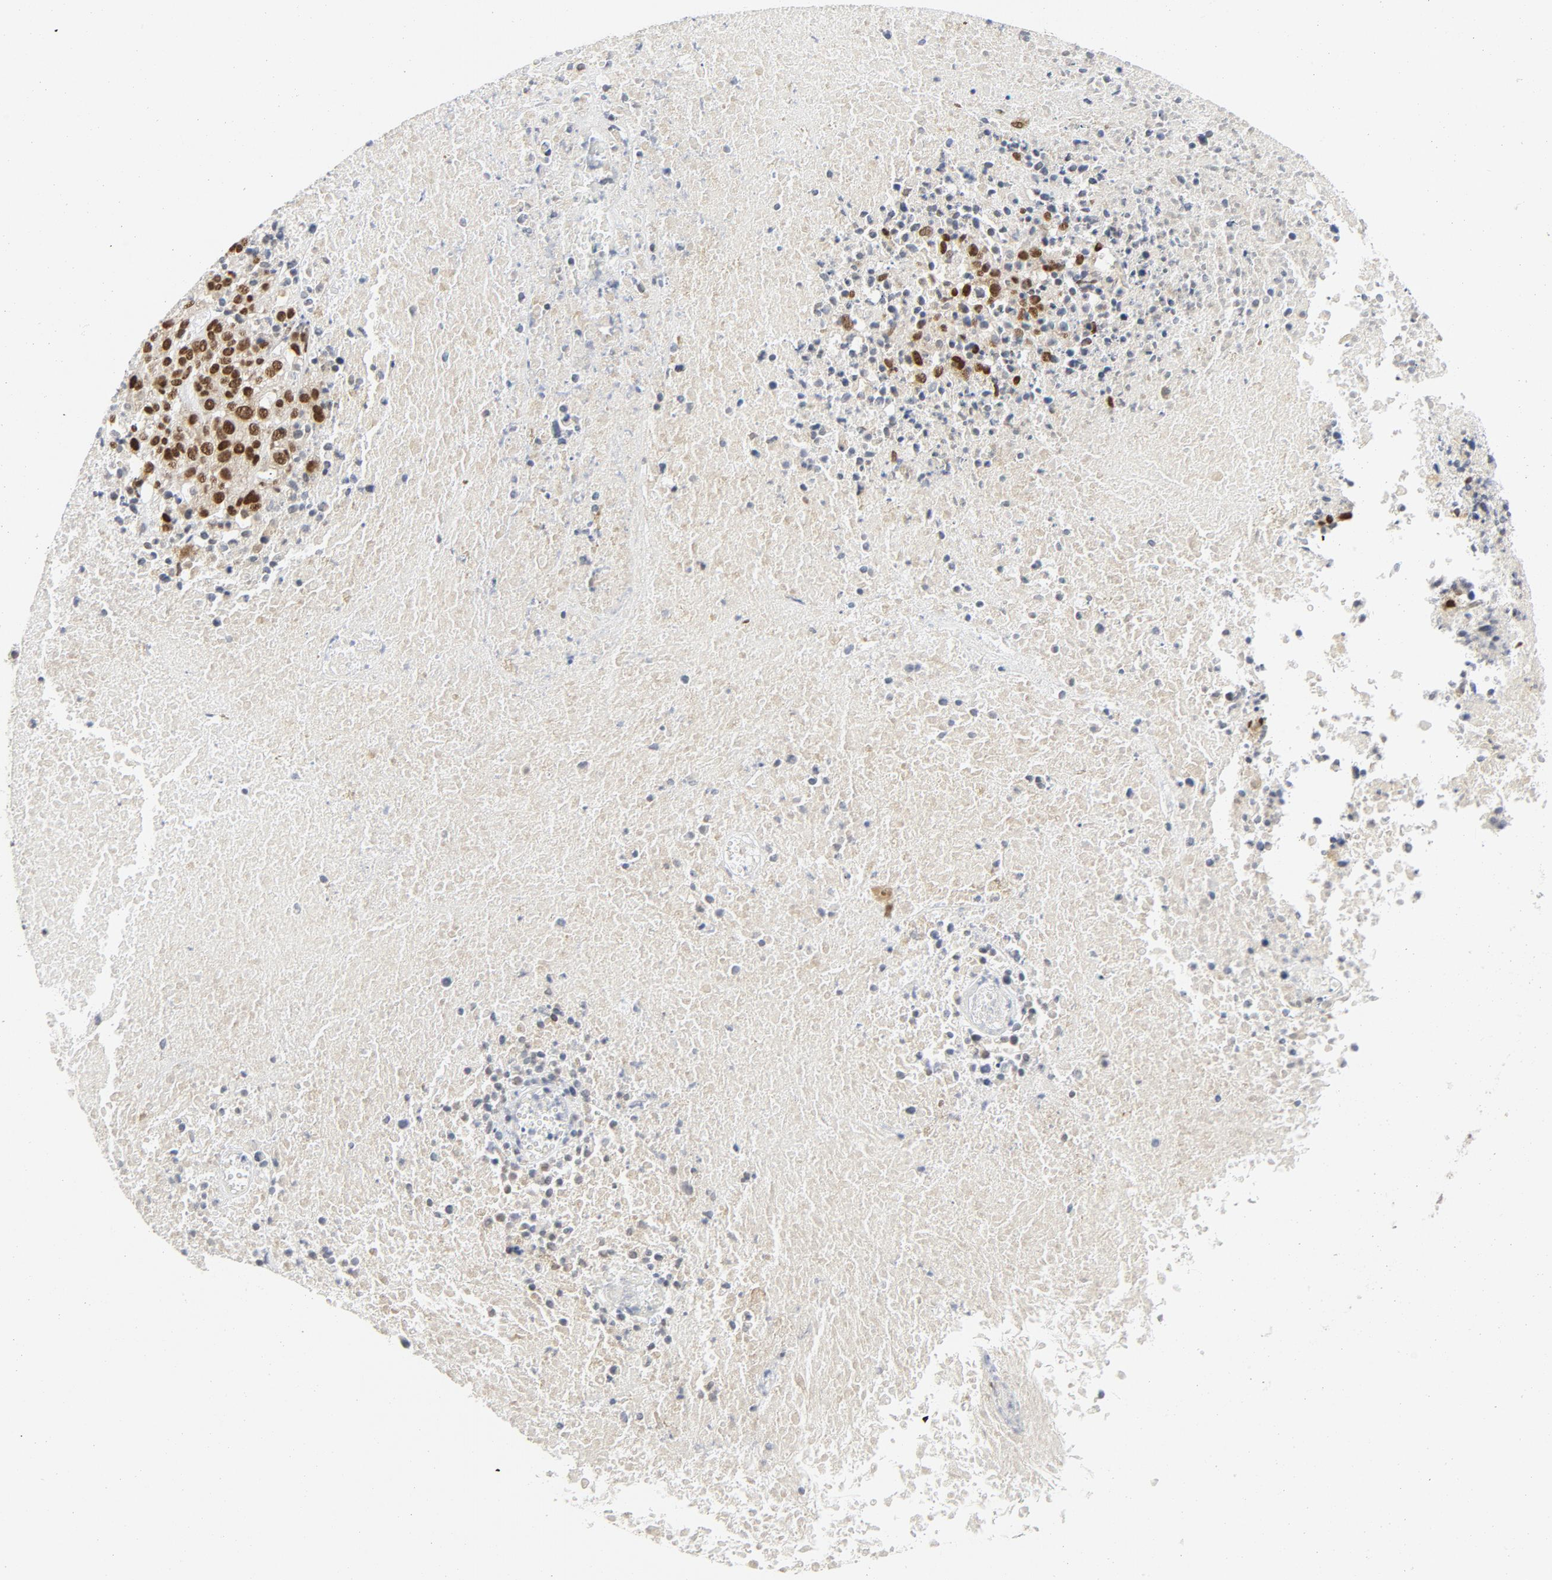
{"staining": {"intensity": "strong", "quantity": ">75%", "location": "nuclear"}, "tissue": "melanoma", "cell_type": "Tumor cells", "image_type": "cancer", "snomed": [{"axis": "morphology", "description": "Malignant melanoma, Metastatic site"}, {"axis": "topography", "description": "Cerebral cortex"}], "caption": "IHC of human malignant melanoma (metastatic site) demonstrates high levels of strong nuclear positivity in approximately >75% of tumor cells. The staining was performed using DAB (3,3'-diaminobenzidine) to visualize the protein expression in brown, while the nuclei were stained in blue with hematoxylin (Magnification: 20x).", "gene": "ERCC1", "patient": {"sex": "female", "age": 52}}